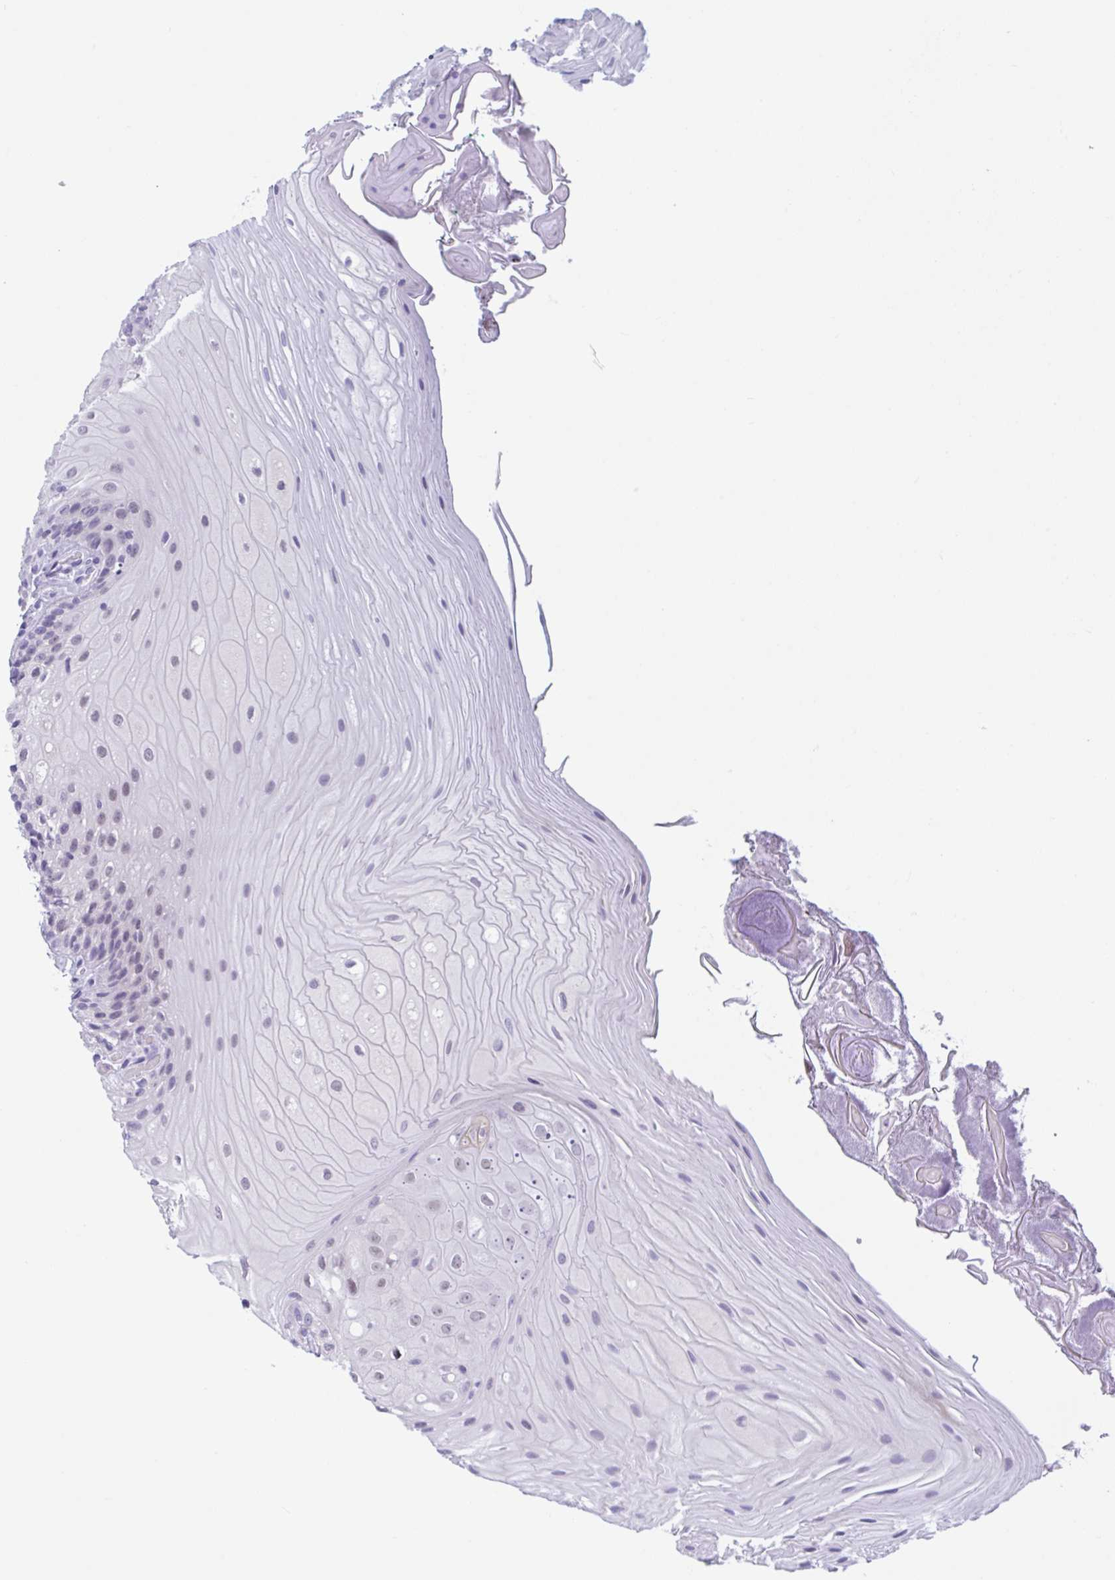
{"staining": {"intensity": "negative", "quantity": "none", "location": "none"}, "tissue": "oral mucosa", "cell_type": "Squamous epithelial cells", "image_type": "normal", "snomed": [{"axis": "morphology", "description": "Normal tissue, NOS"}, {"axis": "topography", "description": "Oral tissue"}, {"axis": "topography", "description": "Tounge, NOS"}, {"axis": "topography", "description": "Head-Neck"}], "caption": "The immunohistochemistry (IHC) histopathology image has no significant positivity in squamous epithelial cells of oral mucosa.", "gene": "WNT9B", "patient": {"sex": "female", "age": 84}}